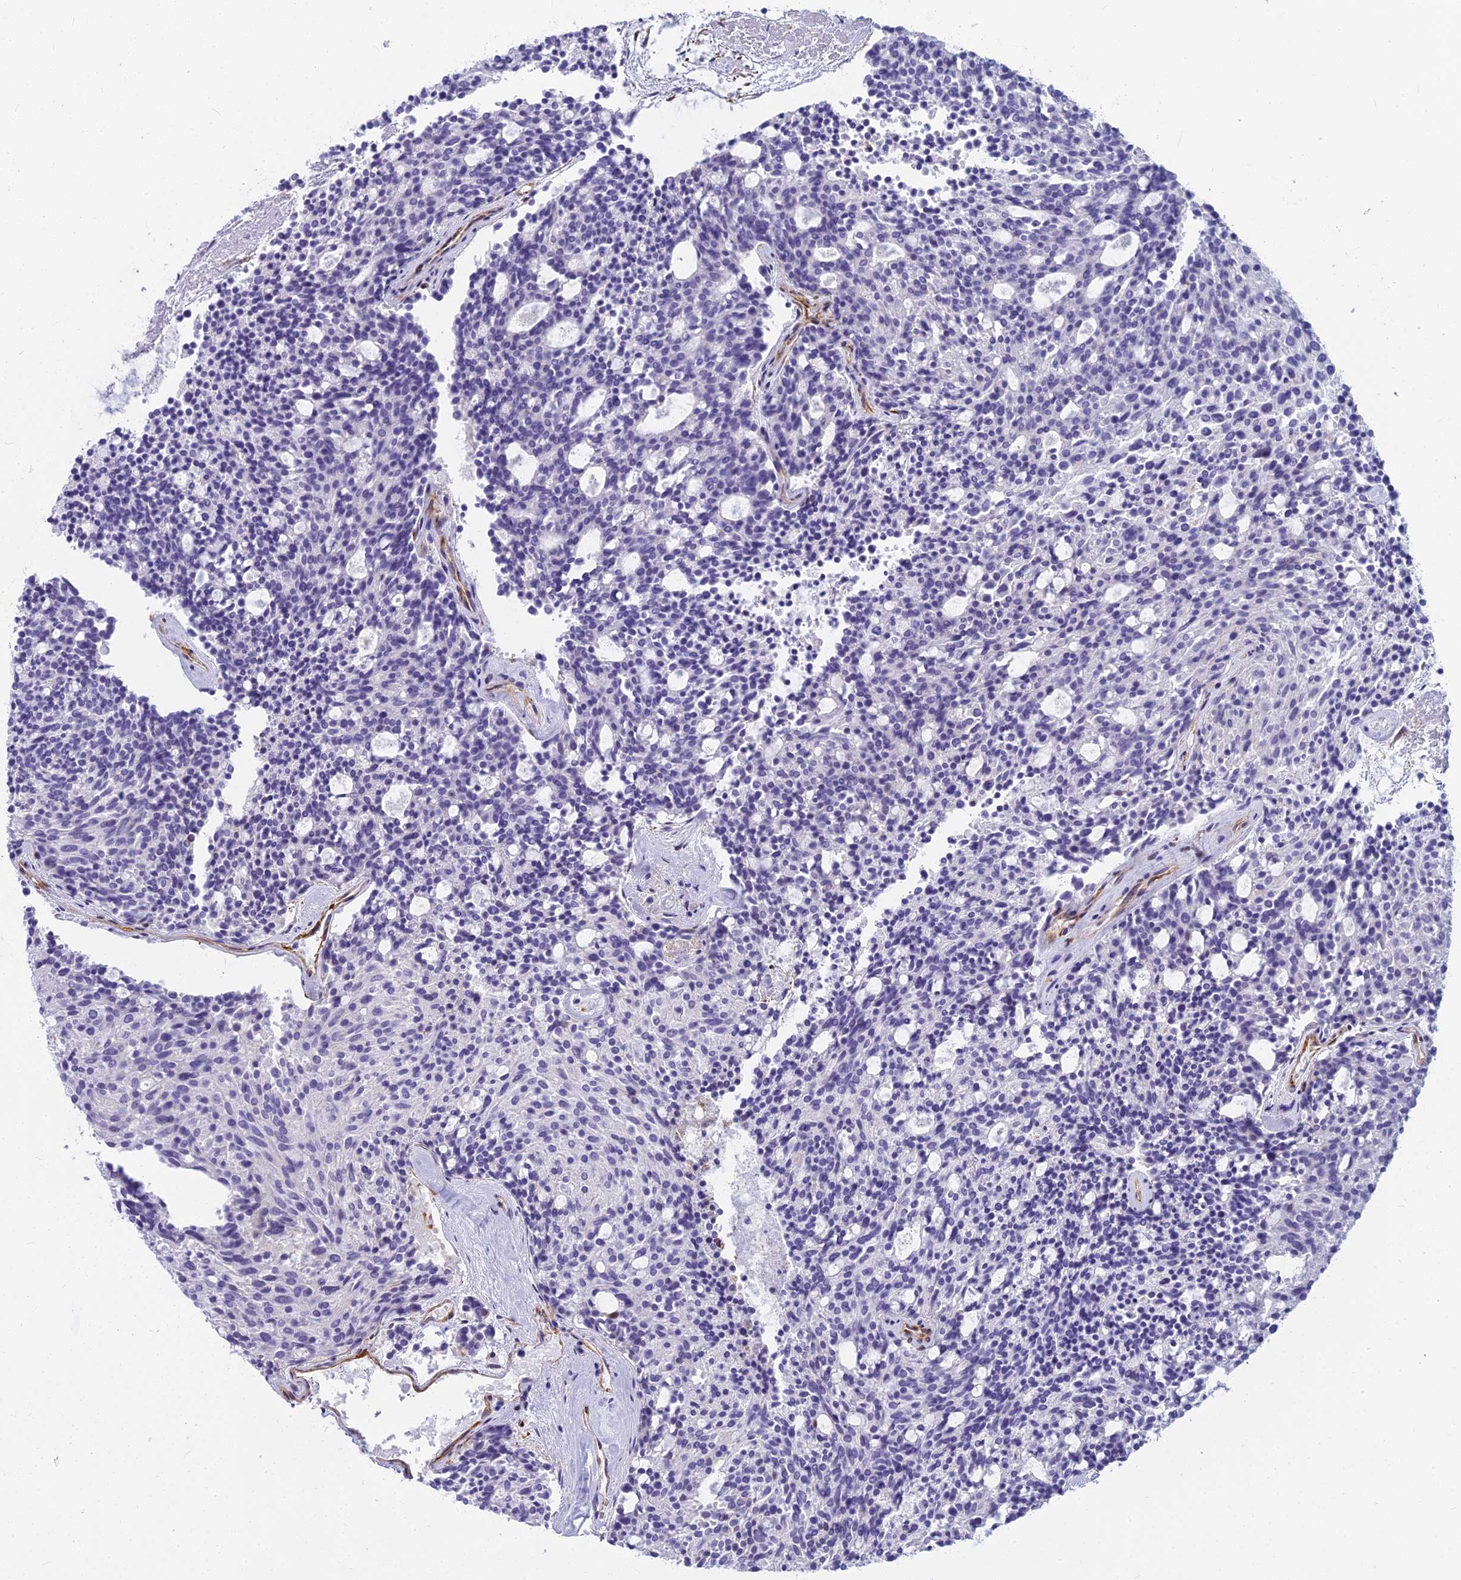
{"staining": {"intensity": "negative", "quantity": "none", "location": "none"}, "tissue": "carcinoid", "cell_type": "Tumor cells", "image_type": "cancer", "snomed": [{"axis": "morphology", "description": "Carcinoid, malignant, NOS"}, {"axis": "topography", "description": "Pancreas"}], "caption": "A histopathology image of malignant carcinoid stained for a protein exhibits no brown staining in tumor cells. (Stains: DAB (3,3'-diaminobenzidine) IHC with hematoxylin counter stain, Microscopy: brightfield microscopy at high magnification).", "gene": "EVI2A", "patient": {"sex": "female", "age": 54}}